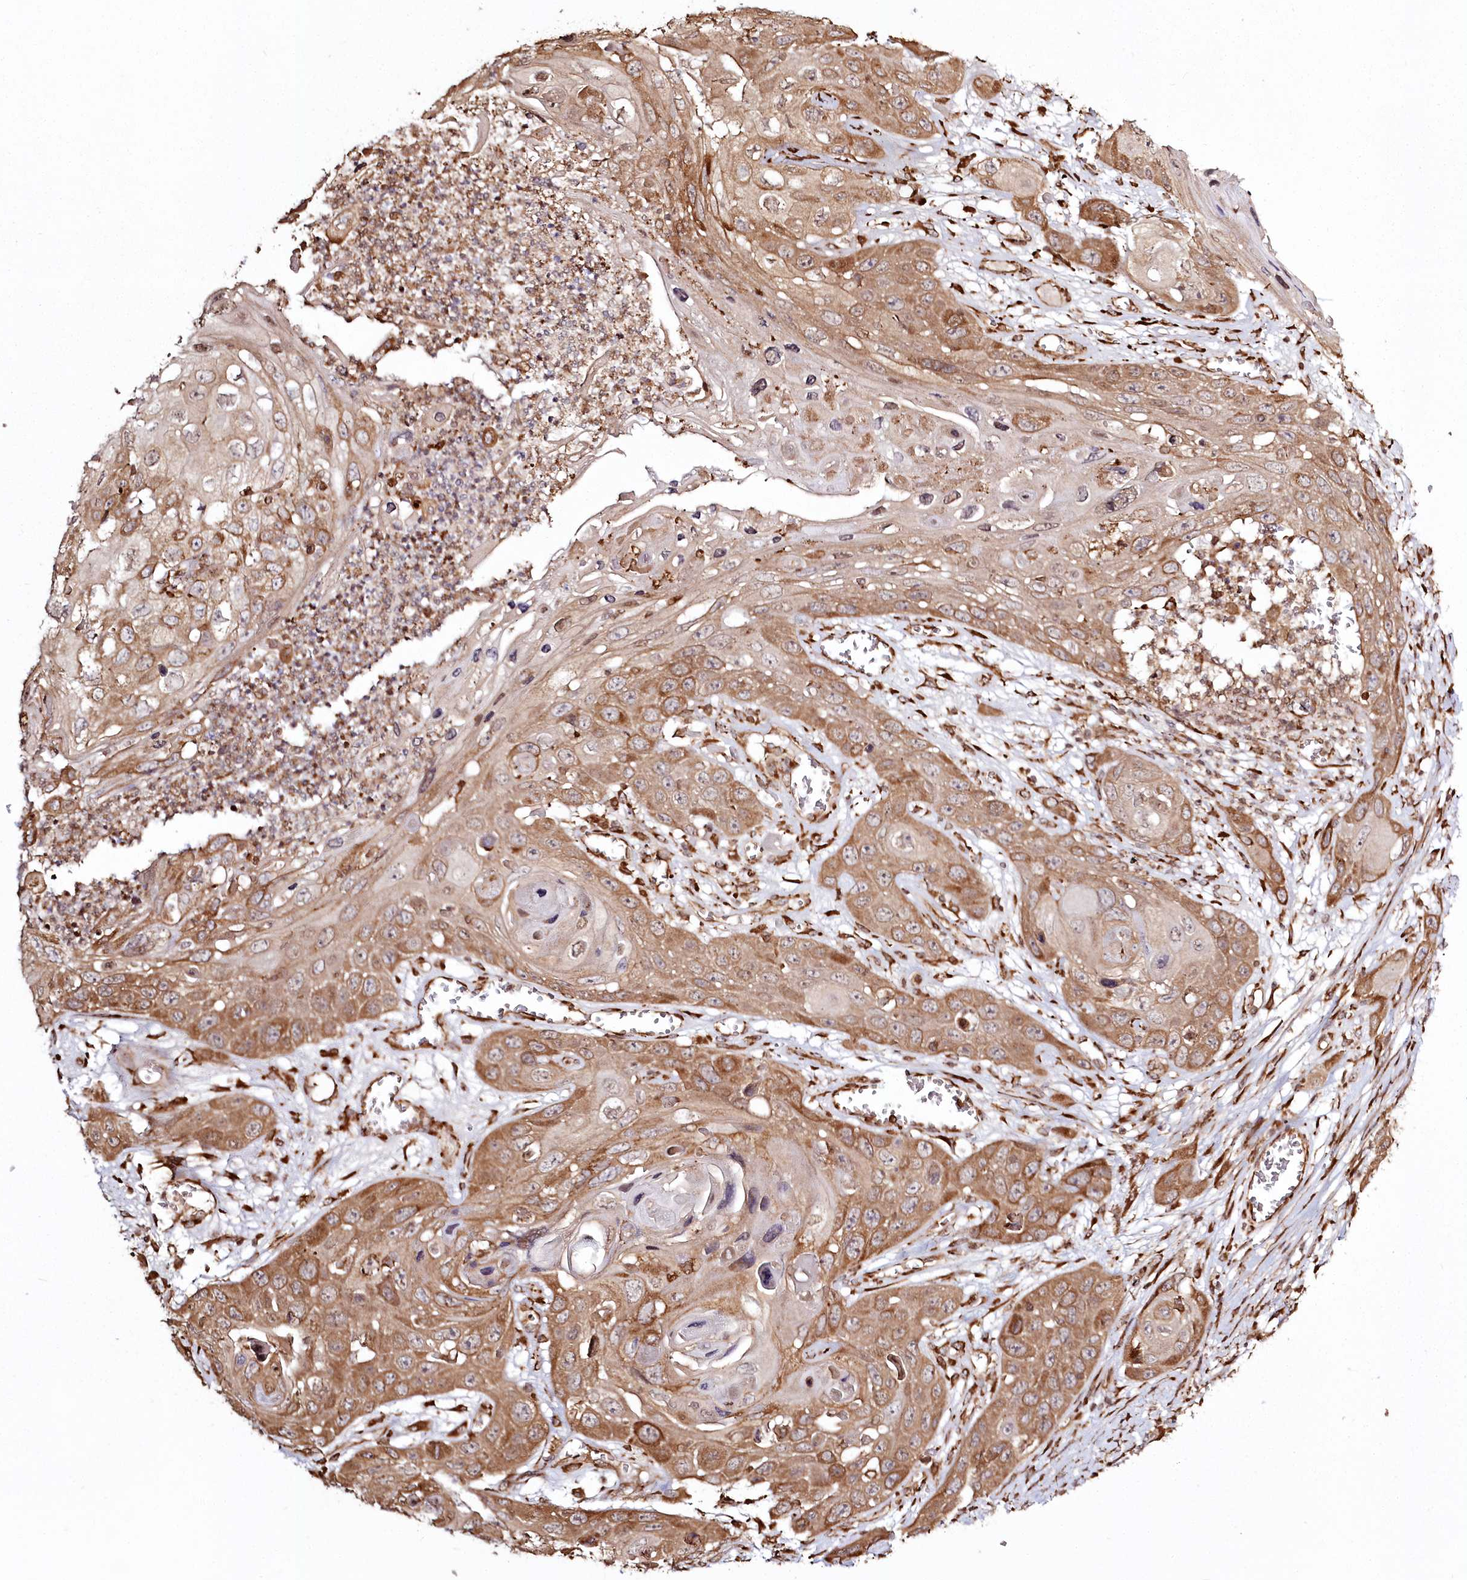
{"staining": {"intensity": "moderate", "quantity": ">75%", "location": "cytoplasmic/membranous"}, "tissue": "skin cancer", "cell_type": "Tumor cells", "image_type": "cancer", "snomed": [{"axis": "morphology", "description": "Squamous cell carcinoma, NOS"}, {"axis": "topography", "description": "Skin"}], "caption": "There is medium levels of moderate cytoplasmic/membranous staining in tumor cells of squamous cell carcinoma (skin), as demonstrated by immunohistochemical staining (brown color).", "gene": "FAM13A", "patient": {"sex": "male", "age": 55}}